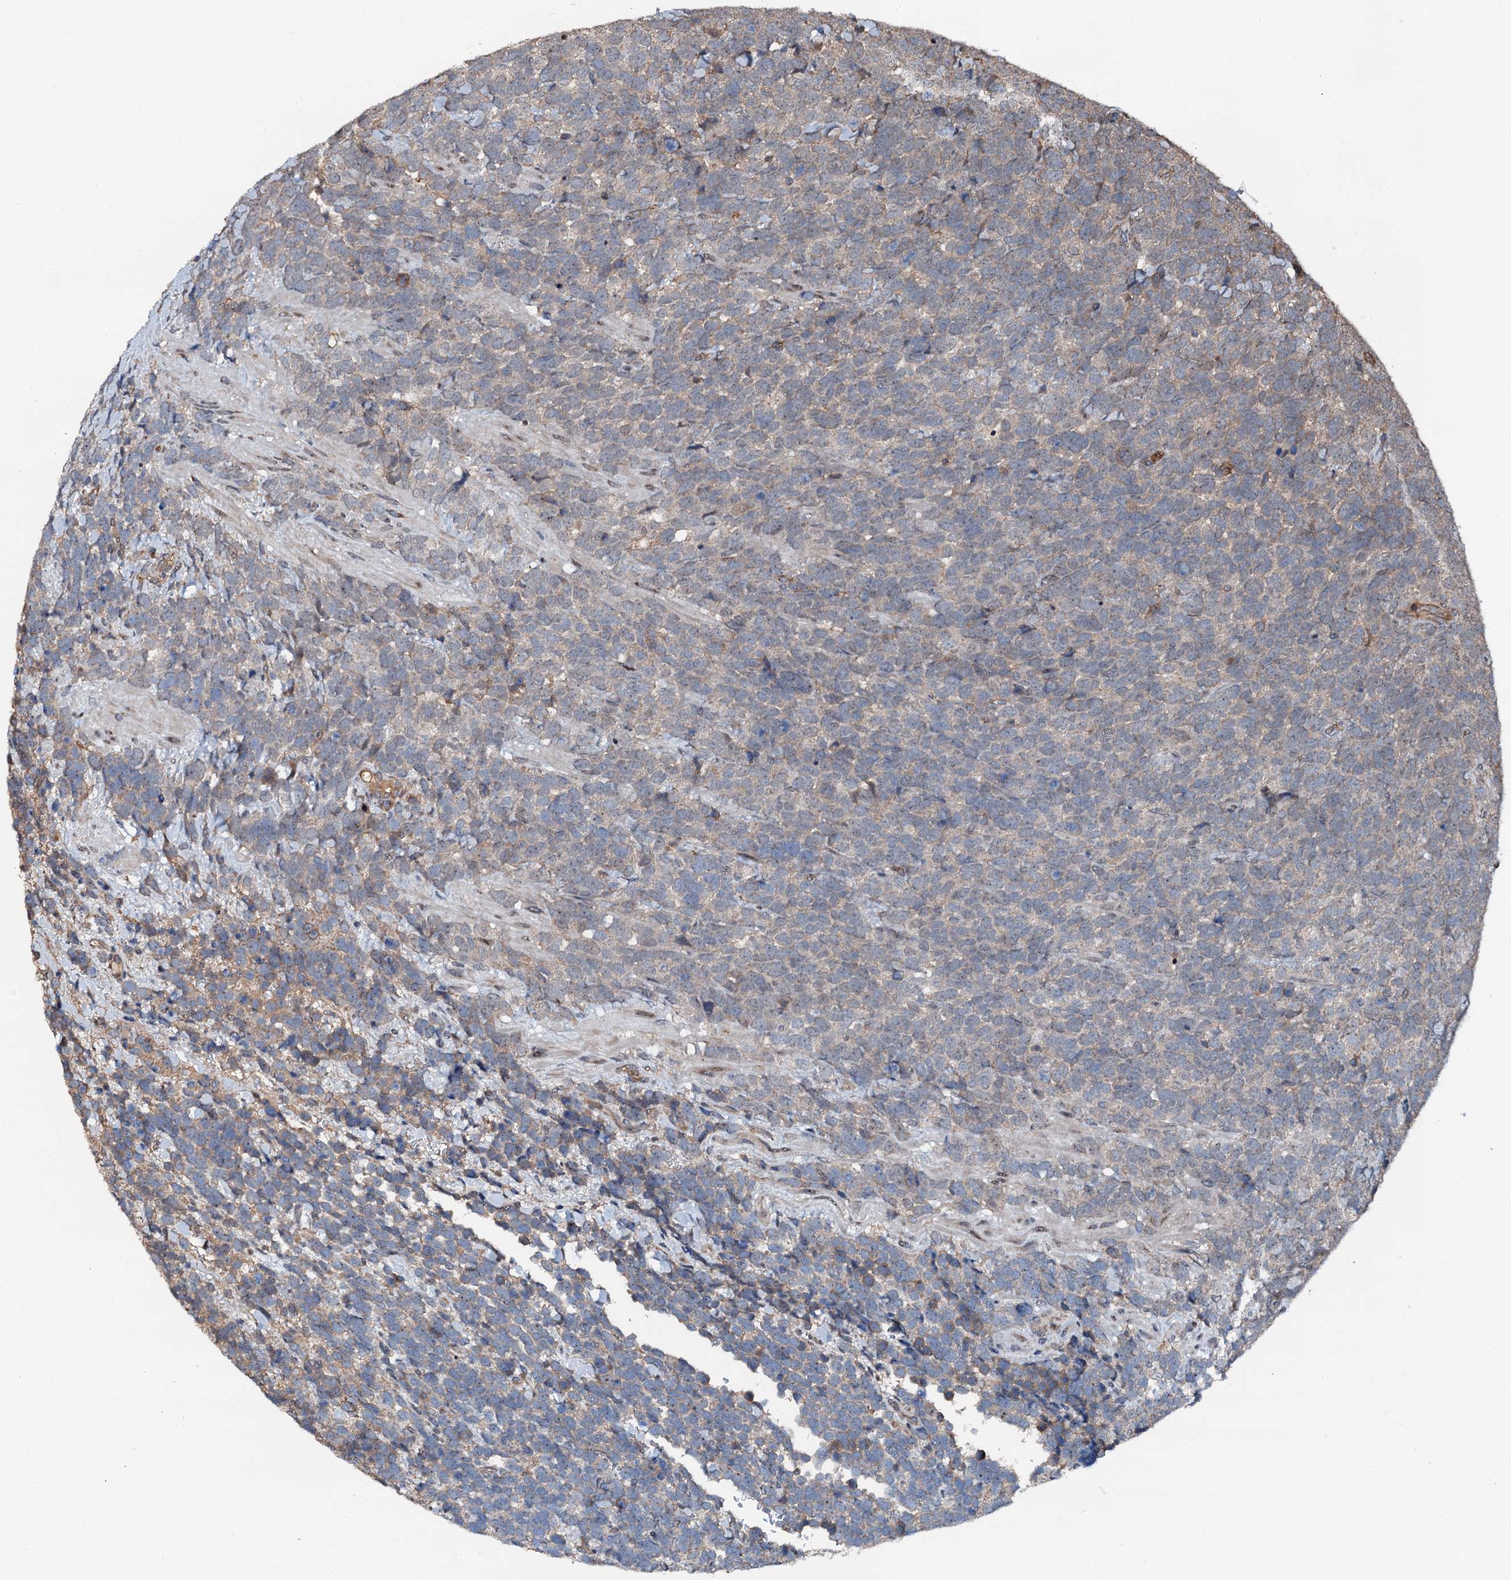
{"staining": {"intensity": "weak", "quantity": "<25%", "location": "cytoplasmic/membranous"}, "tissue": "urothelial cancer", "cell_type": "Tumor cells", "image_type": "cancer", "snomed": [{"axis": "morphology", "description": "Urothelial carcinoma, High grade"}, {"axis": "topography", "description": "Urinary bladder"}], "caption": "A micrograph of urothelial cancer stained for a protein shows no brown staining in tumor cells.", "gene": "FLYWCH1", "patient": {"sex": "female", "age": 82}}